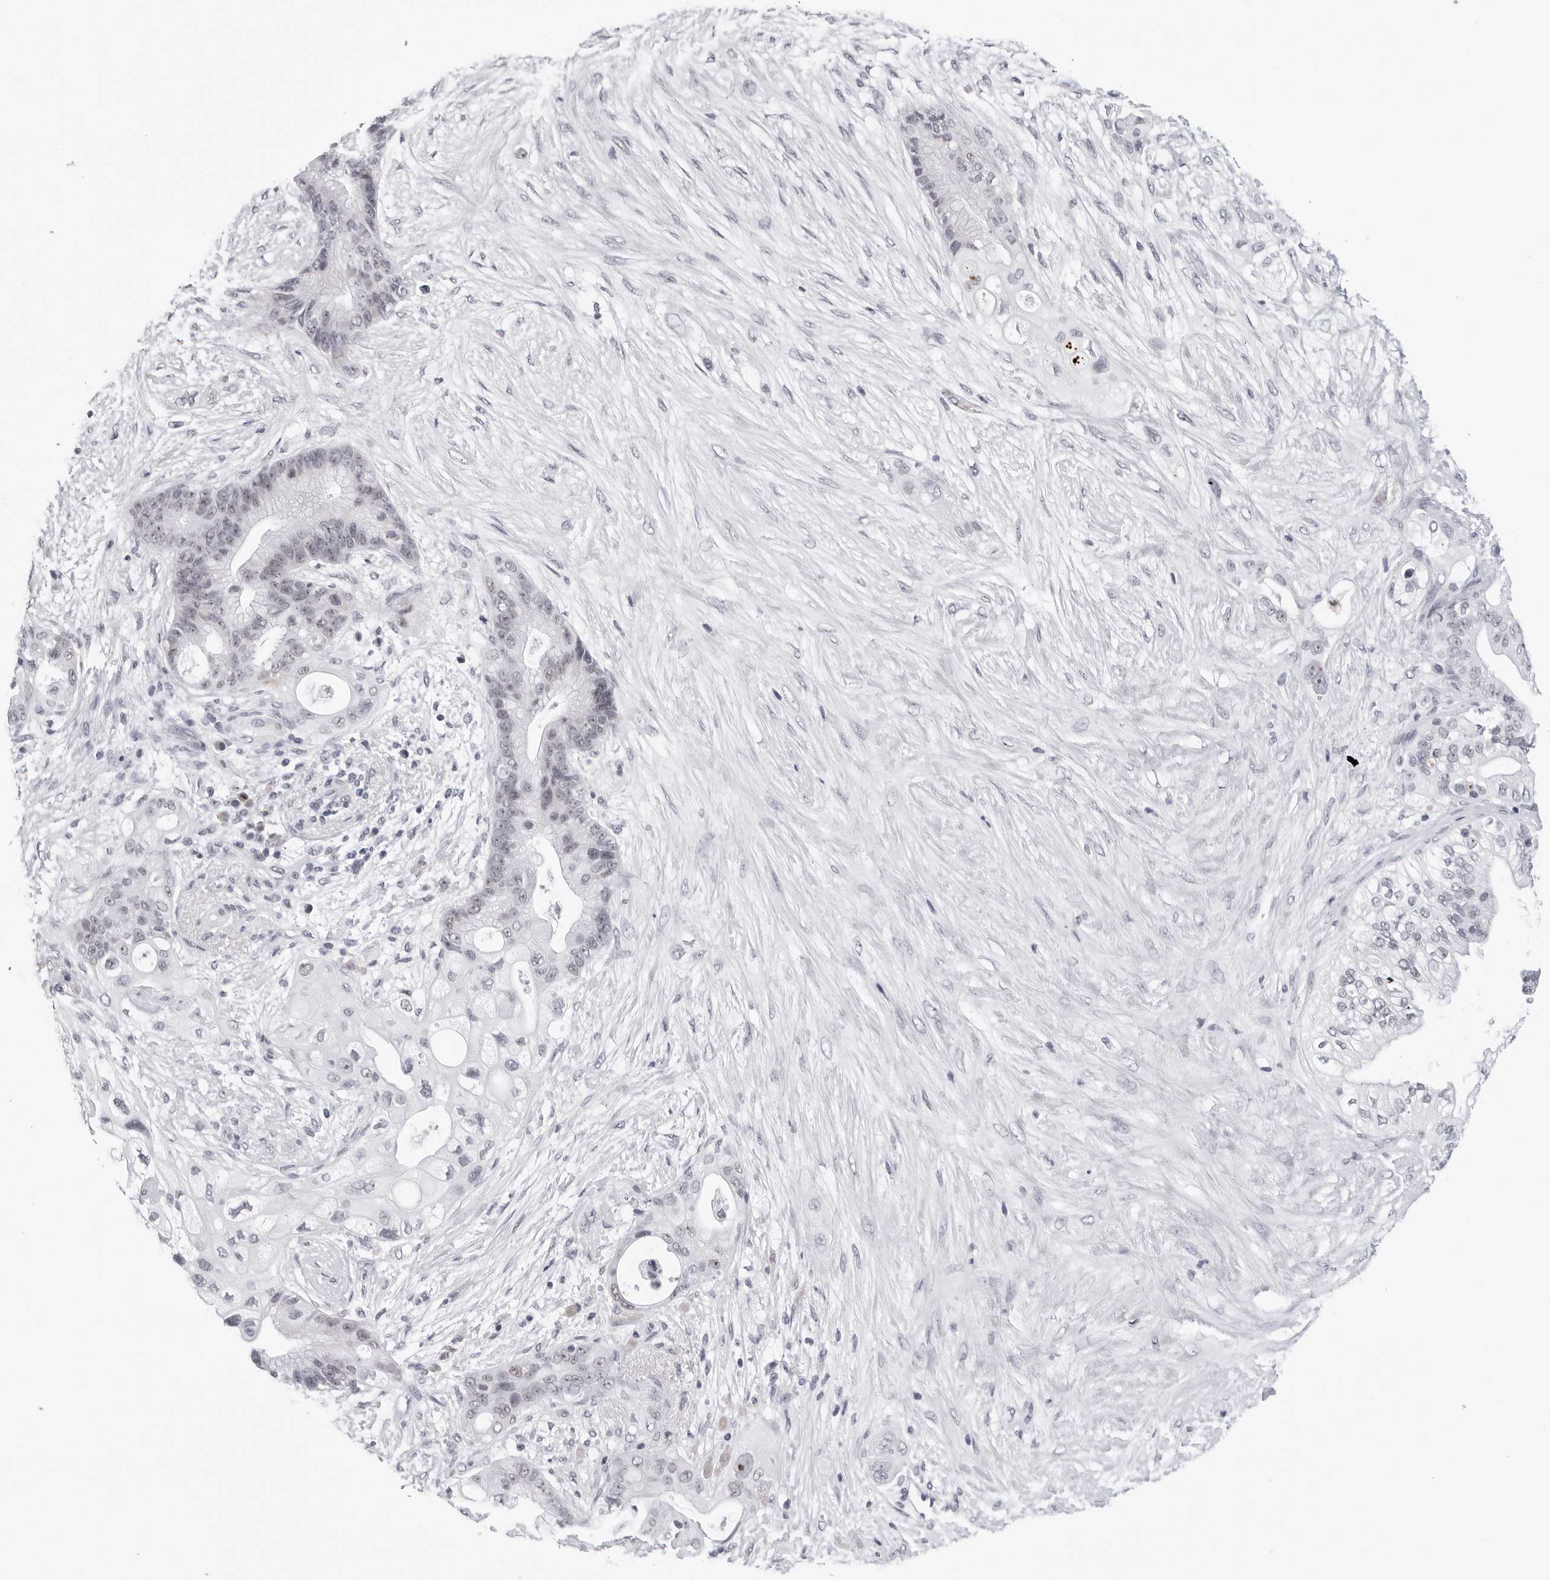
{"staining": {"intensity": "weak", "quantity": "<25%", "location": "nuclear"}, "tissue": "pancreatic cancer", "cell_type": "Tumor cells", "image_type": "cancer", "snomed": [{"axis": "morphology", "description": "Adenocarcinoma, NOS"}, {"axis": "topography", "description": "Pancreas"}], "caption": "Immunohistochemical staining of pancreatic cancer shows no significant staining in tumor cells. Nuclei are stained in blue.", "gene": "GNL2", "patient": {"sex": "male", "age": 53}}